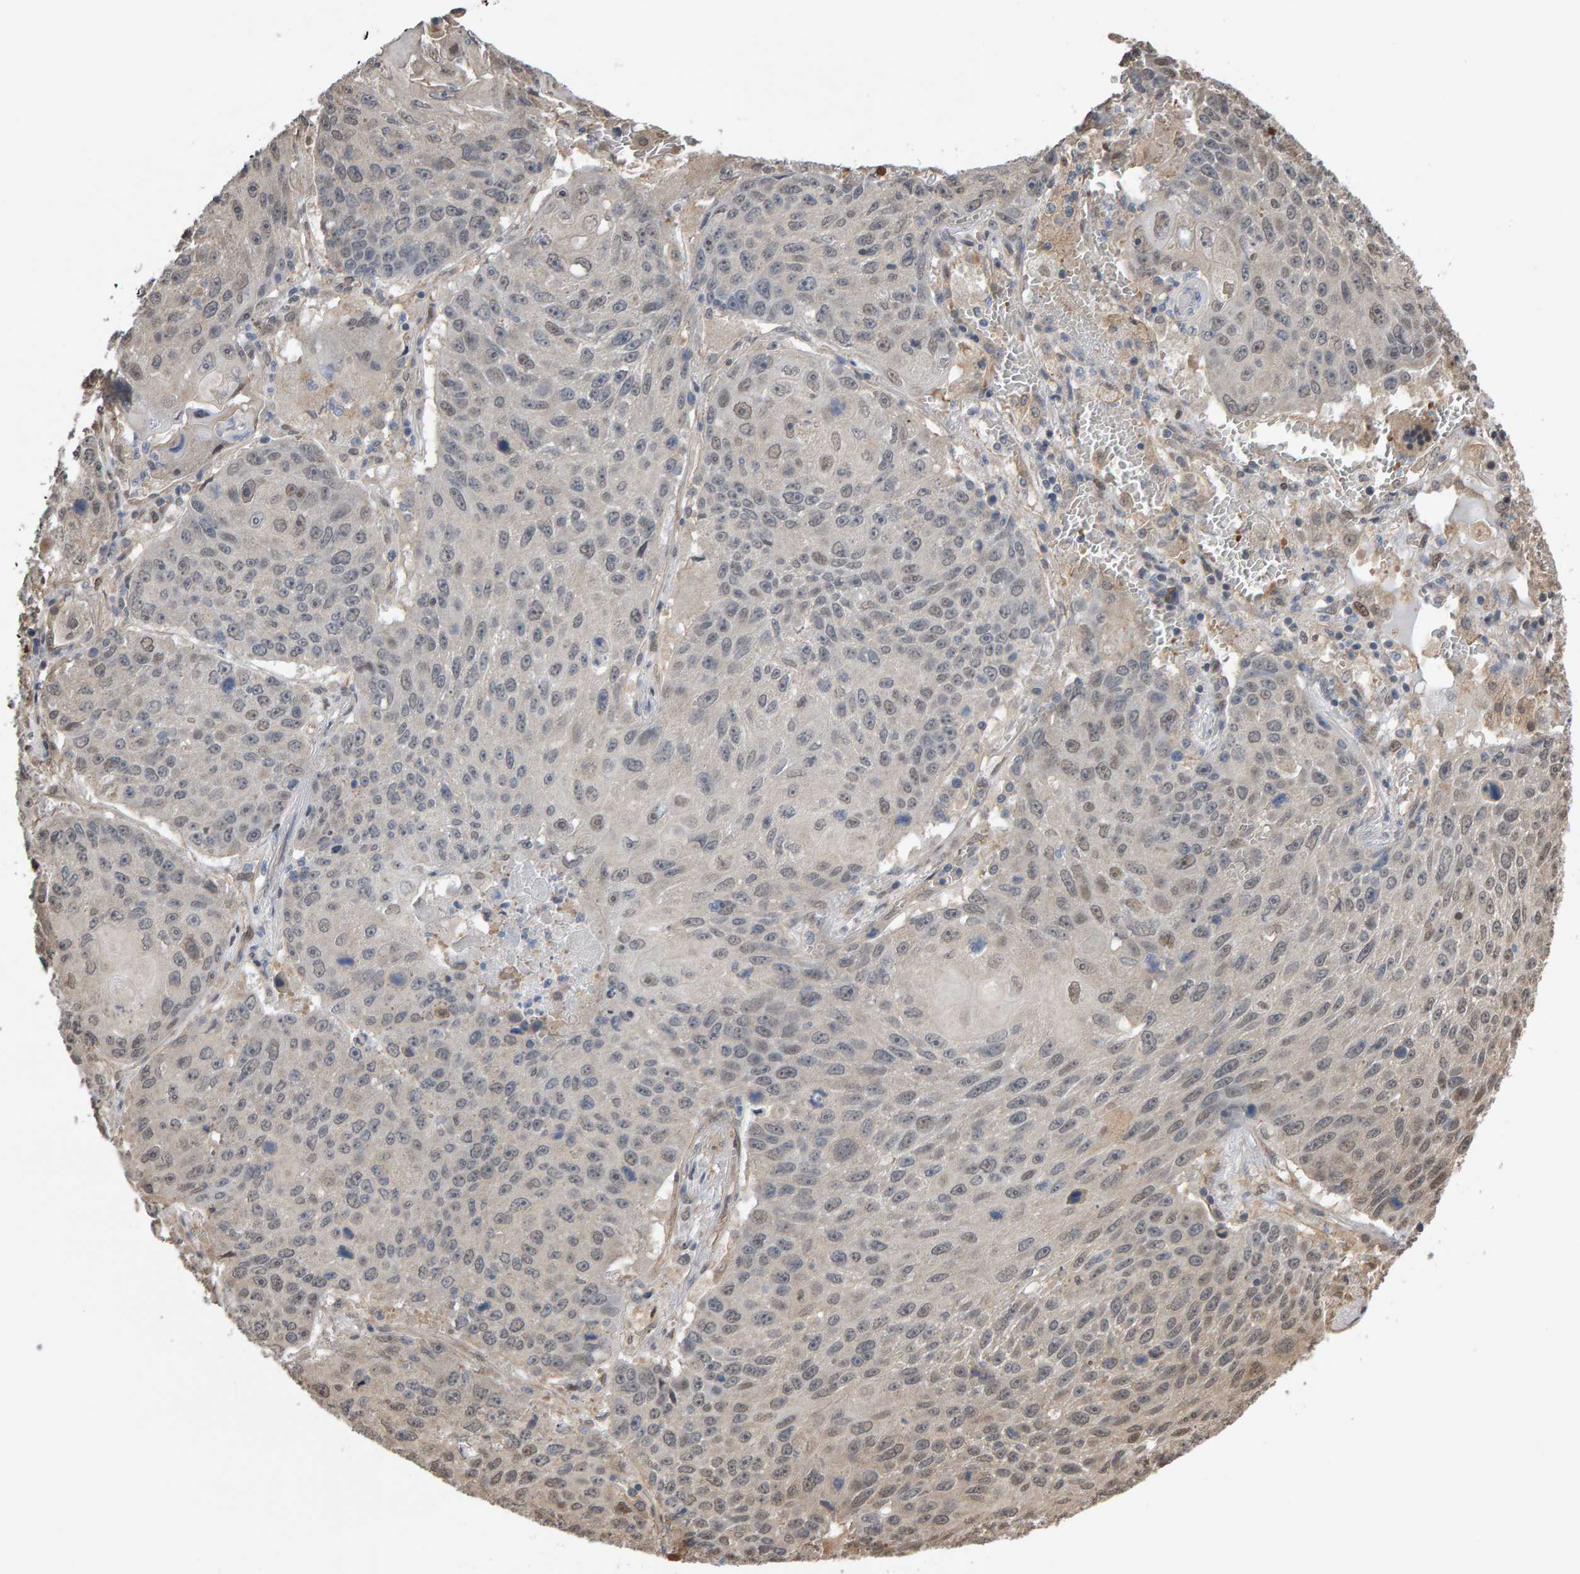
{"staining": {"intensity": "weak", "quantity": "<25%", "location": "nuclear"}, "tissue": "lung cancer", "cell_type": "Tumor cells", "image_type": "cancer", "snomed": [{"axis": "morphology", "description": "Squamous cell carcinoma, NOS"}, {"axis": "topography", "description": "Lung"}], "caption": "Lung cancer was stained to show a protein in brown. There is no significant positivity in tumor cells.", "gene": "COASY", "patient": {"sex": "male", "age": 61}}